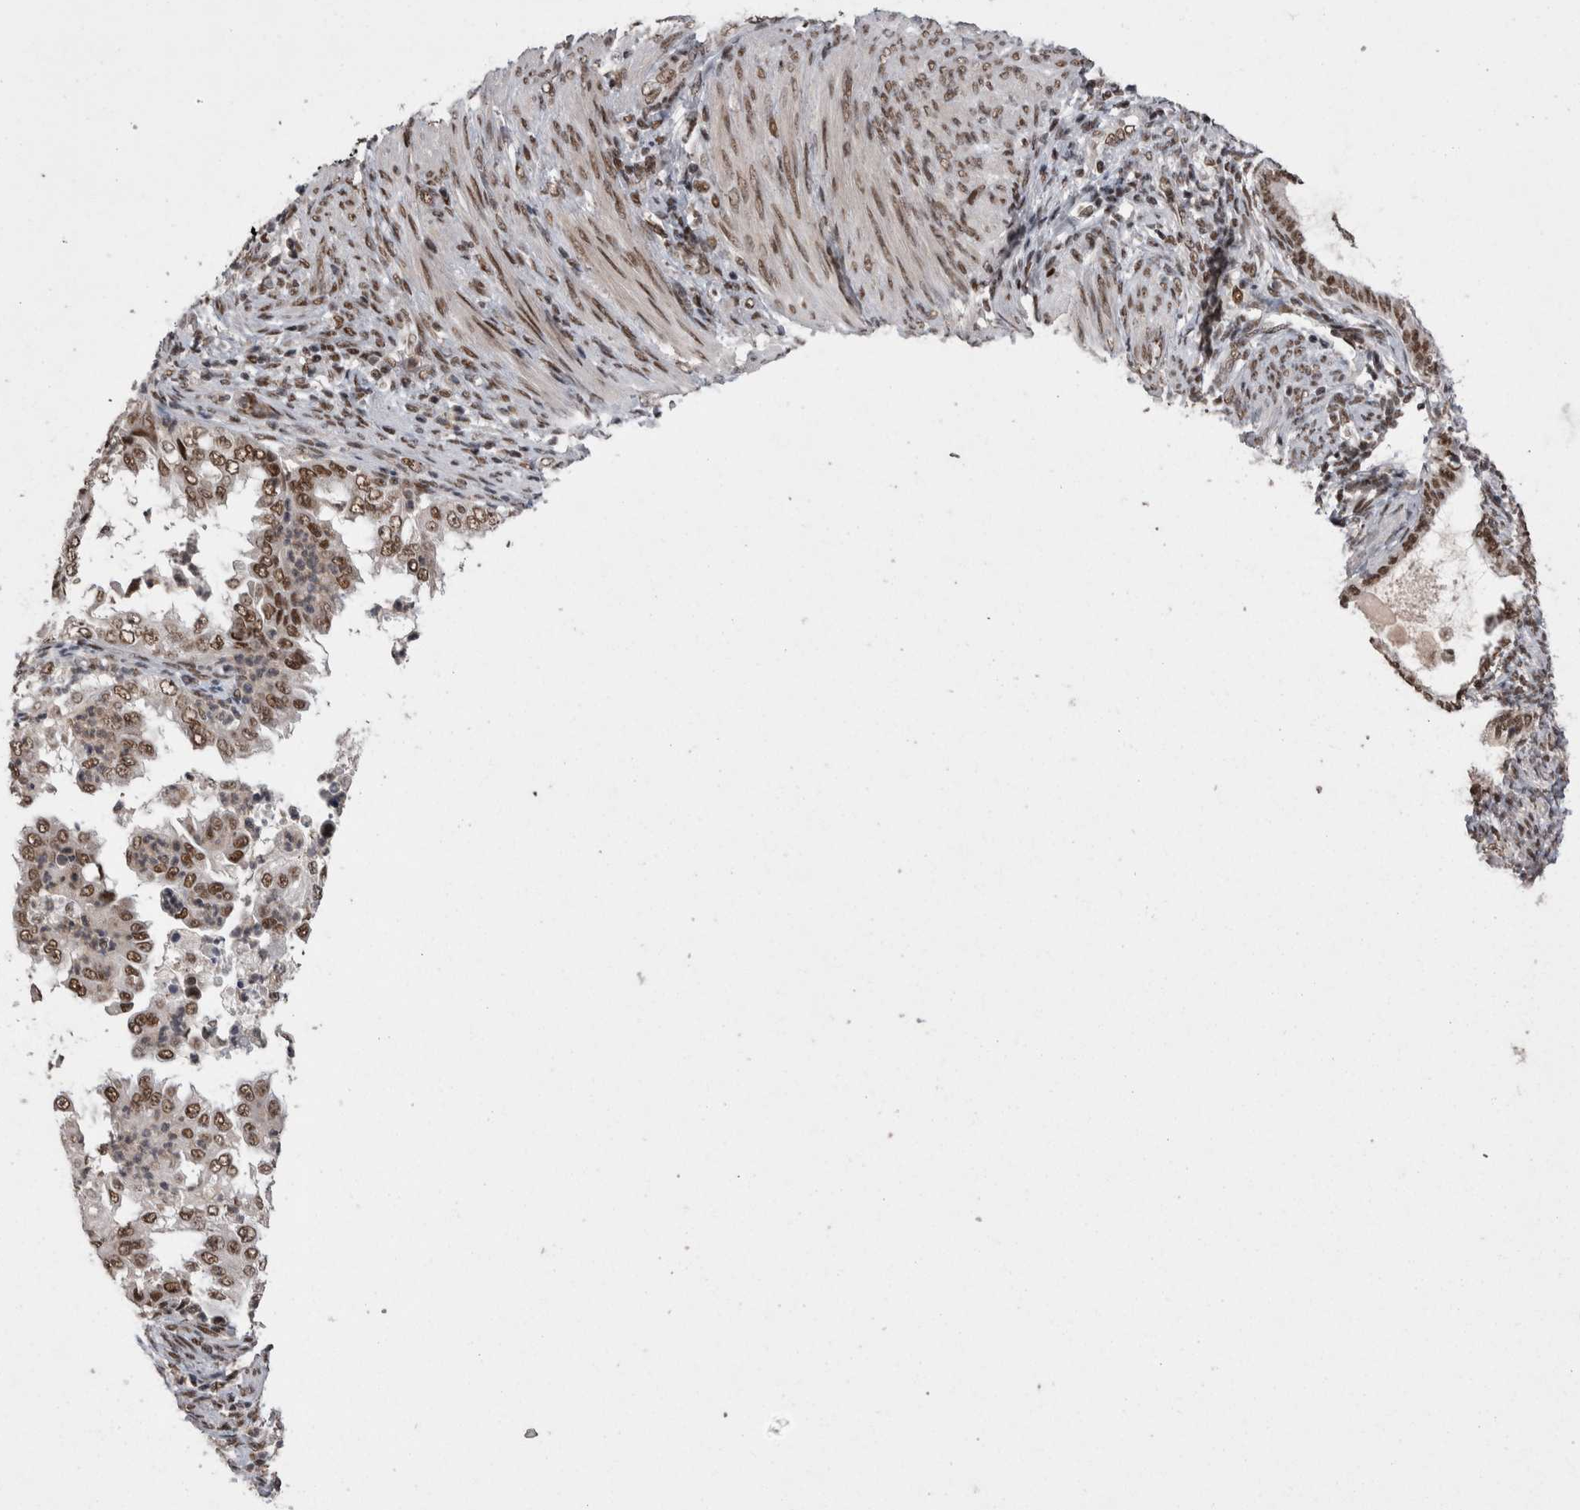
{"staining": {"intensity": "moderate", "quantity": ">75%", "location": "nuclear"}, "tissue": "endometrial cancer", "cell_type": "Tumor cells", "image_type": "cancer", "snomed": [{"axis": "morphology", "description": "Adenocarcinoma, NOS"}, {"axis": "topography", "description": "Endometrium"}], "caption": "Moderate nuclear staining is appreciated in approximately >75% of tumor cells in endometrial cancer (adenocarcinoma).", "gene": "DMTF1", "patient": {"sex": "female", "age": 85}}